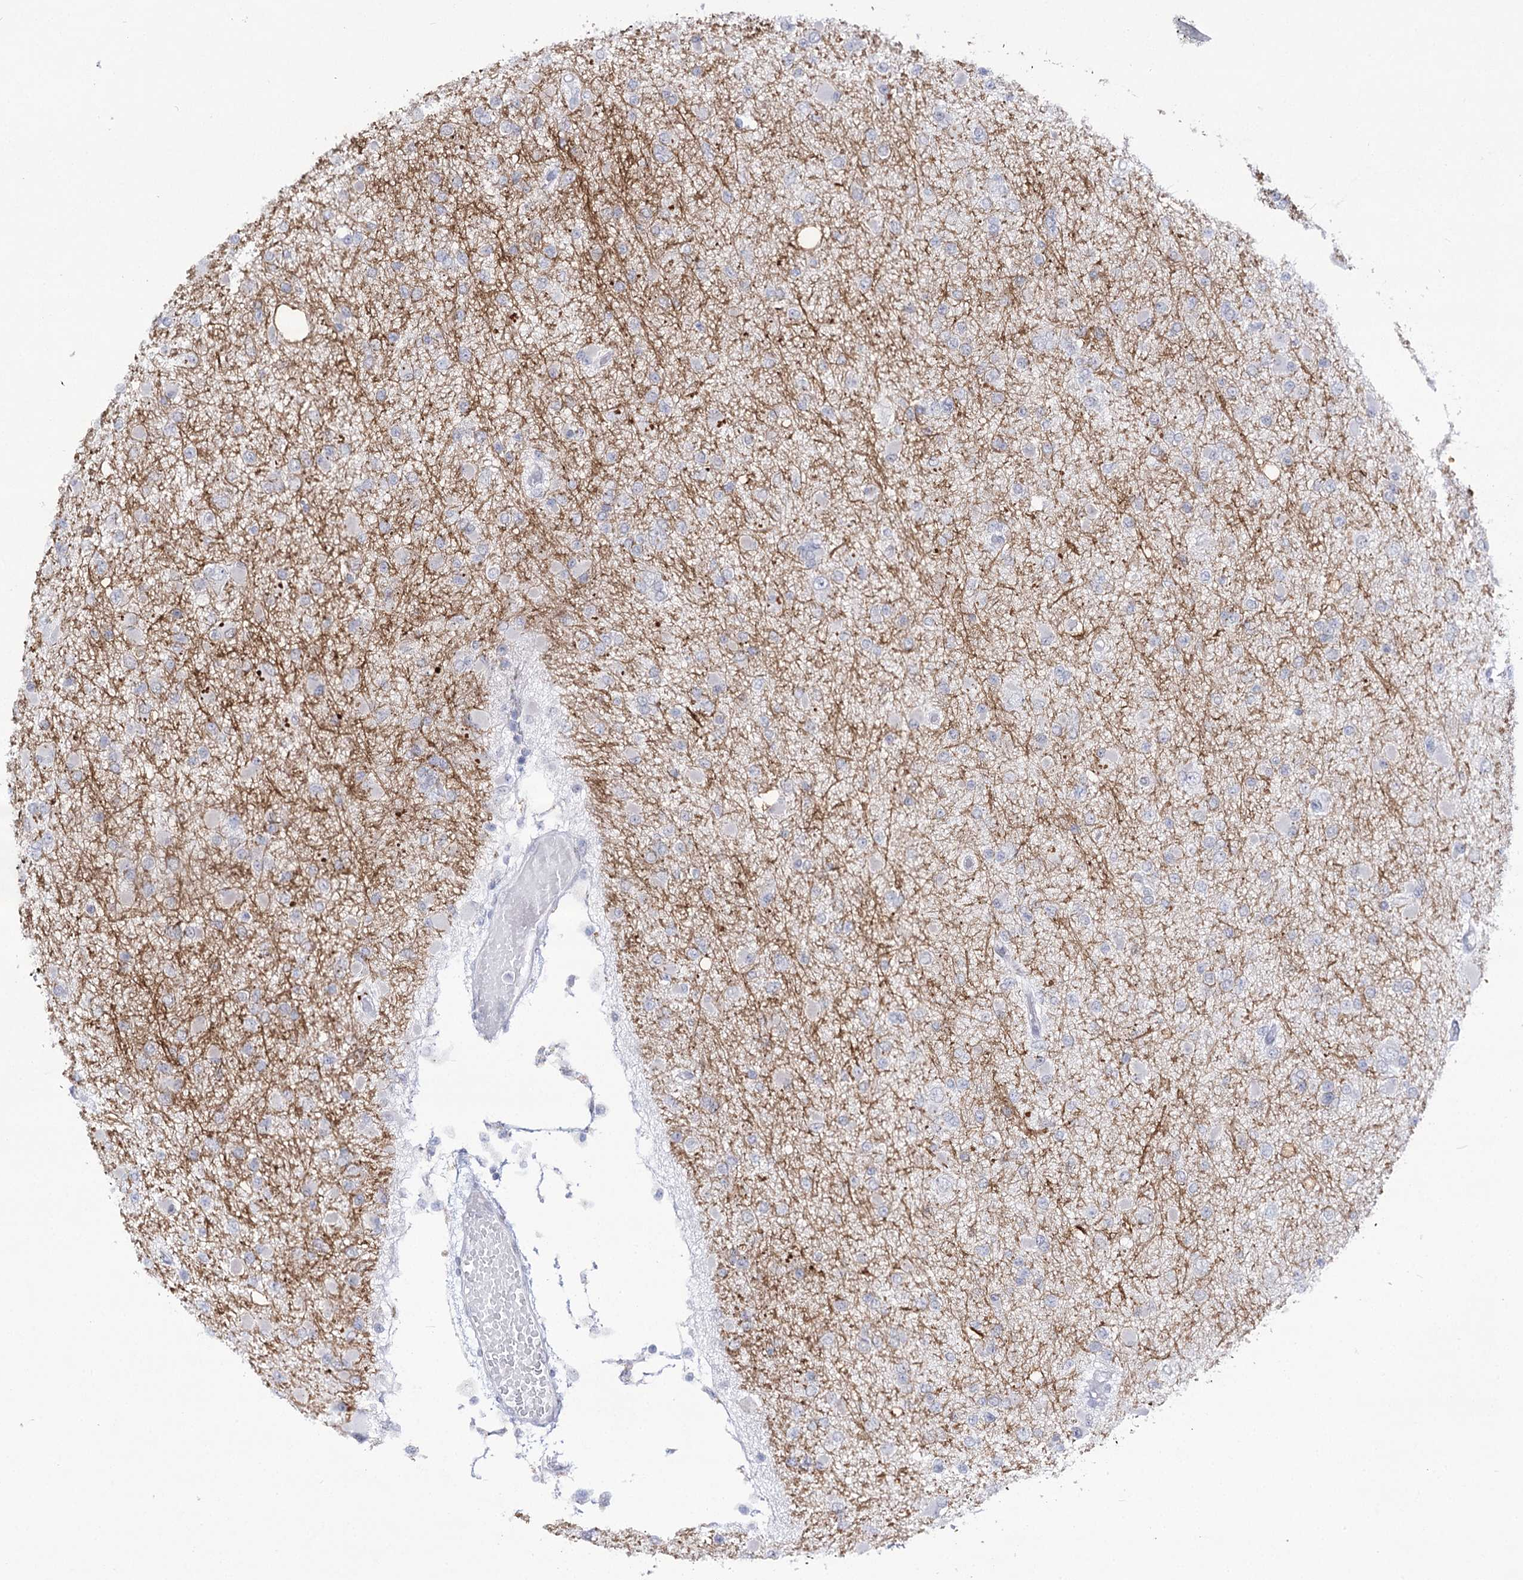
{"staining": {"intensity": "negative", "quantity": "none", "location": "none"}, "tissue": "glioma", "cell_type": "Tumor cells", "image_type": "cancer", "snomed": [{"axis": "morphology", "description": "Glioma, malignant, Low grade"}, {"axis": "topography", "description": "Brain"}], "caption": "Immunohistochemistry (IHC) histopathology image of neoplastic tissue: low-grade glioma (malignant) stained with DAB (3,3'-diaminobenzidine) exhibits no significant protein expression in tumor cells.", "gene": "ATP10B", "patient": {"sex": "female", "age": 22}}